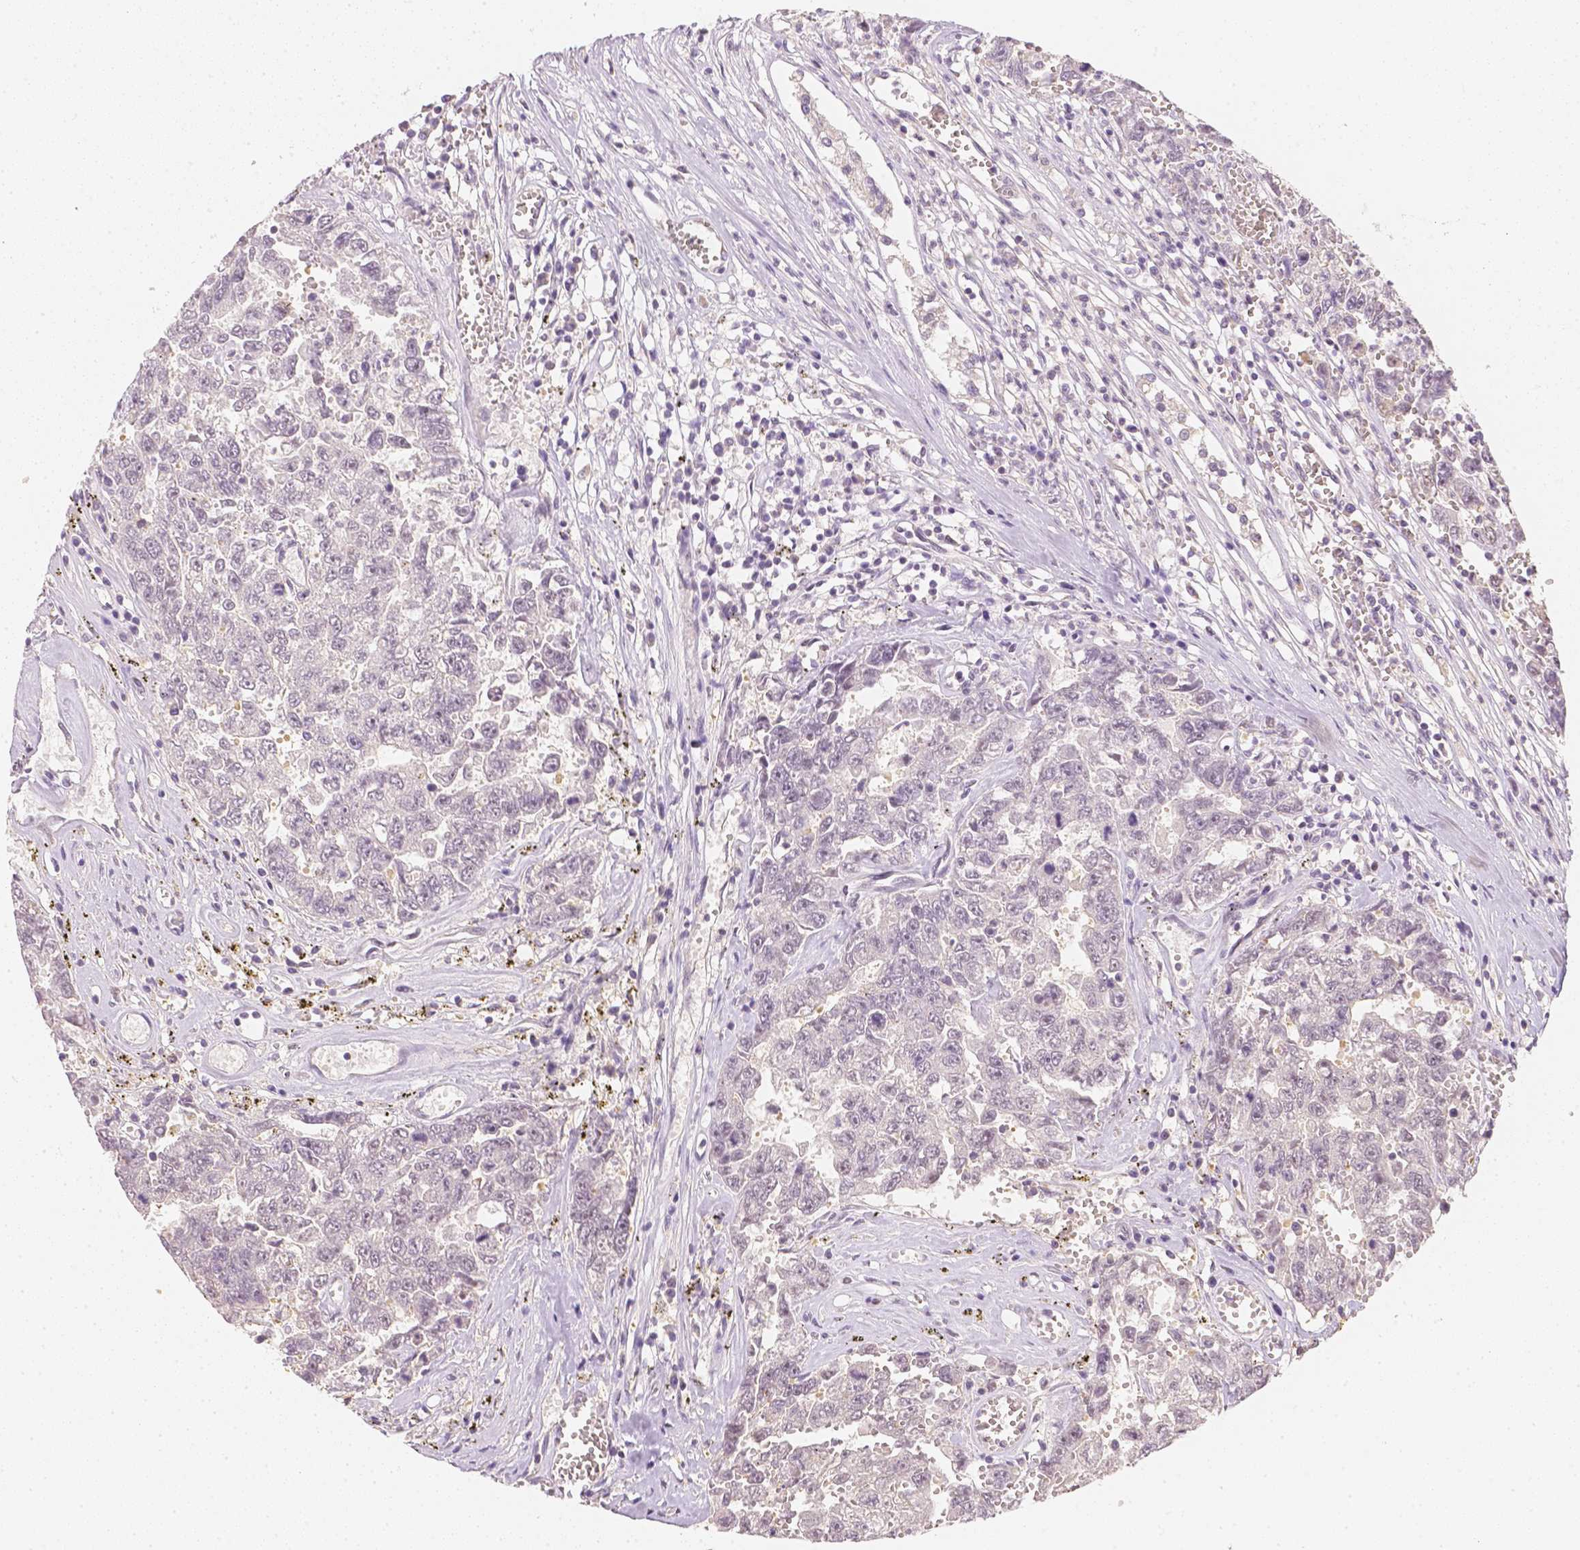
{"staining": {"intensity": "moderate", "quantity": "25%-75%", "location": "cytoplasmic/membranous,nuclear"}, "tissue": "testis cancer", "cell_type": "Tumor cells", "image_type": "cancer", "snomed": [{"axis": "morphology", "description": "Carcinoma, Embryonal, NOS"}, {"axis": "topography", "description": "Testis"}], "caption": "Protein staining by IHC exhibits moderate cytoplasmic/membranous and nuclear staining in about 25%-75% of tumor cells in testis cancer (embryonal carcinoma). The protein is shown in brown color, while the nuclei are stained blue.", "gene": "NVL", "patient": {"sex": "male", "age": 36}}